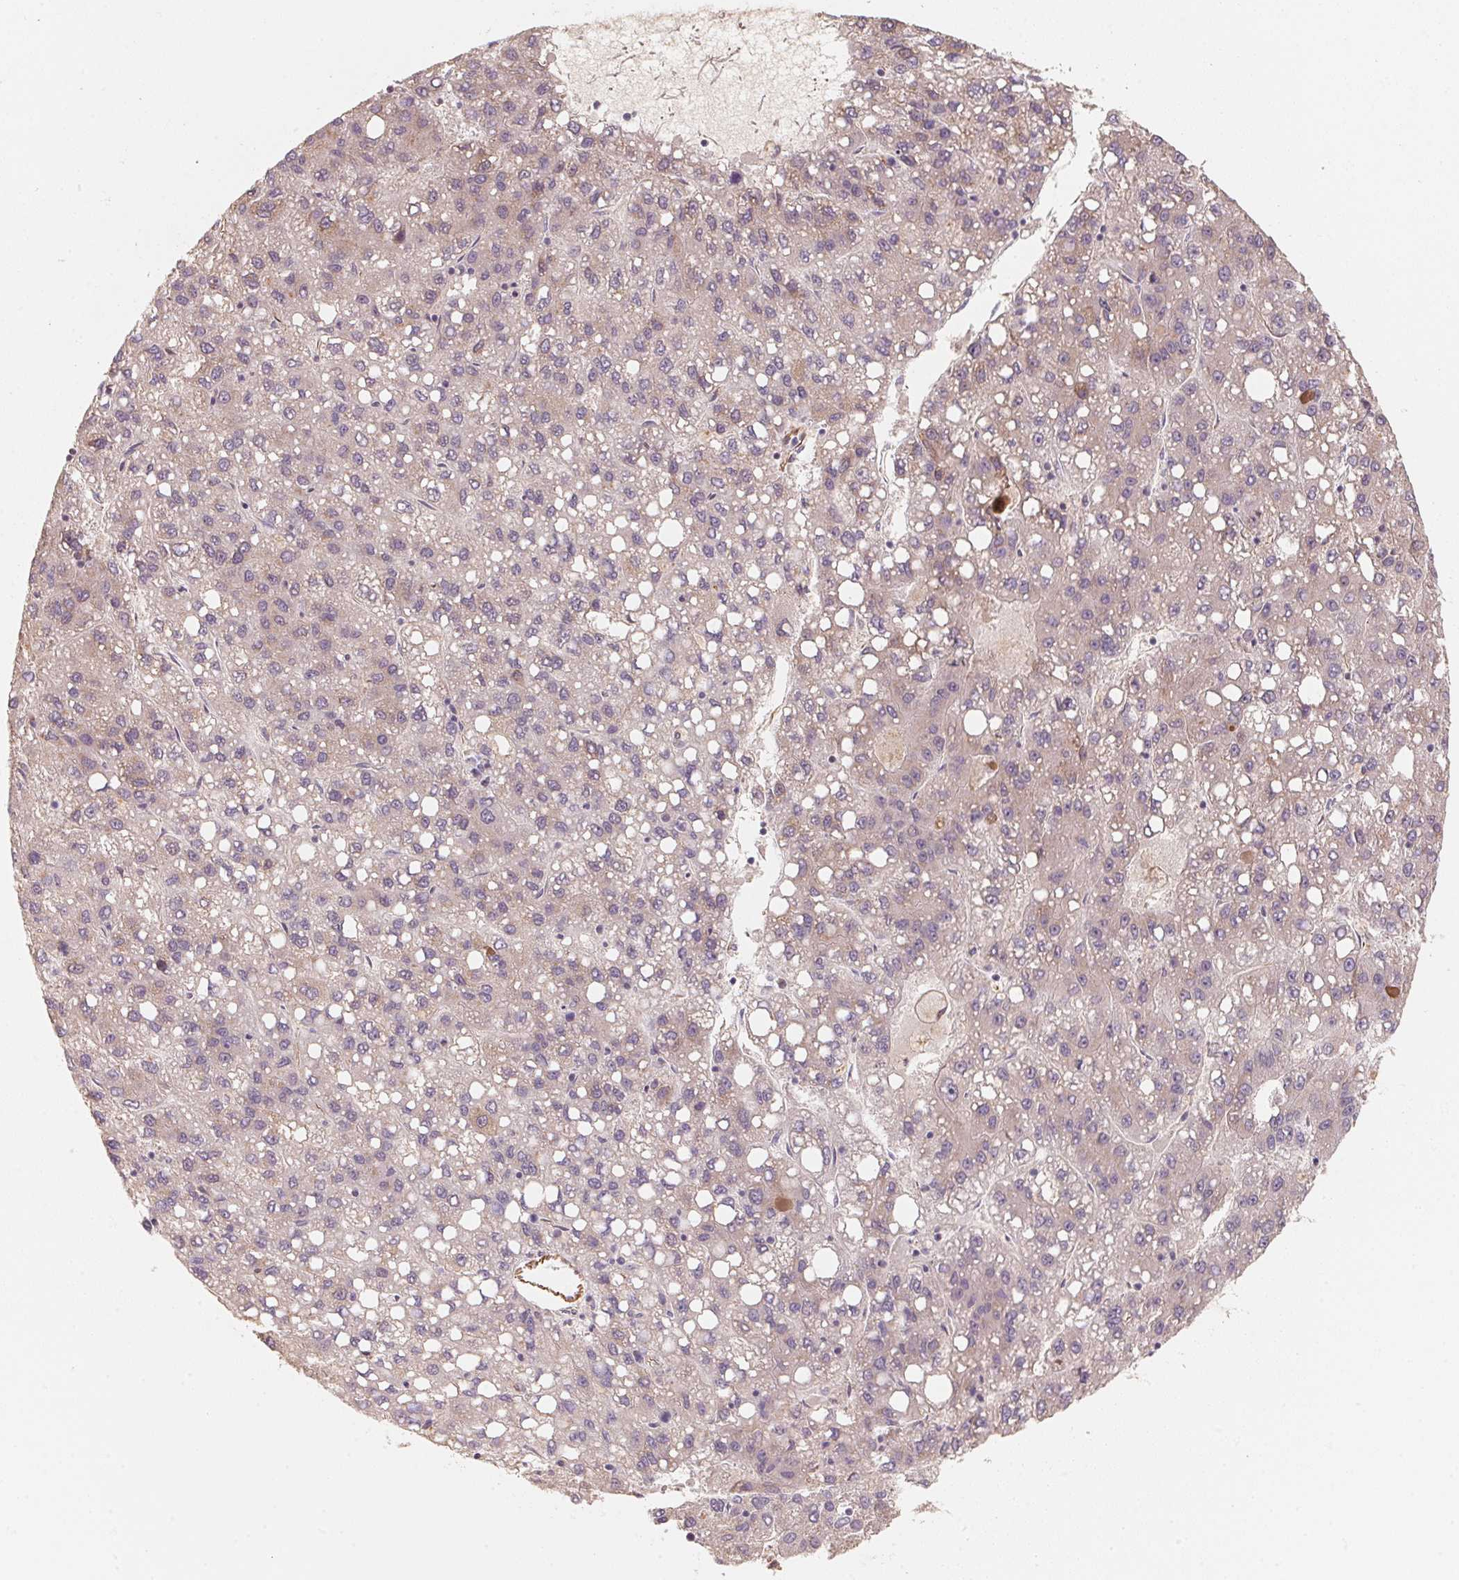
{"staining": {"intensity": "weak", "quantity": "<25%", "location": "cytoplasmic/membranous"}, "tissue": "liver cancer", "cell_type": "Tumor cells", "image_type": "cancer", "snomed": [{"axis": "morphology", "description": "Carcinoma, Hepatocellular, NOS"}, {"axis": "topography", "description": "Liver"}], "caption": "Micrograph shows no protein staining in tumor cells of hepatocellular carcinoma (liver) tissue.", "gene": "TSPAN12", "patient": {"sex": "female", "age": 82}}